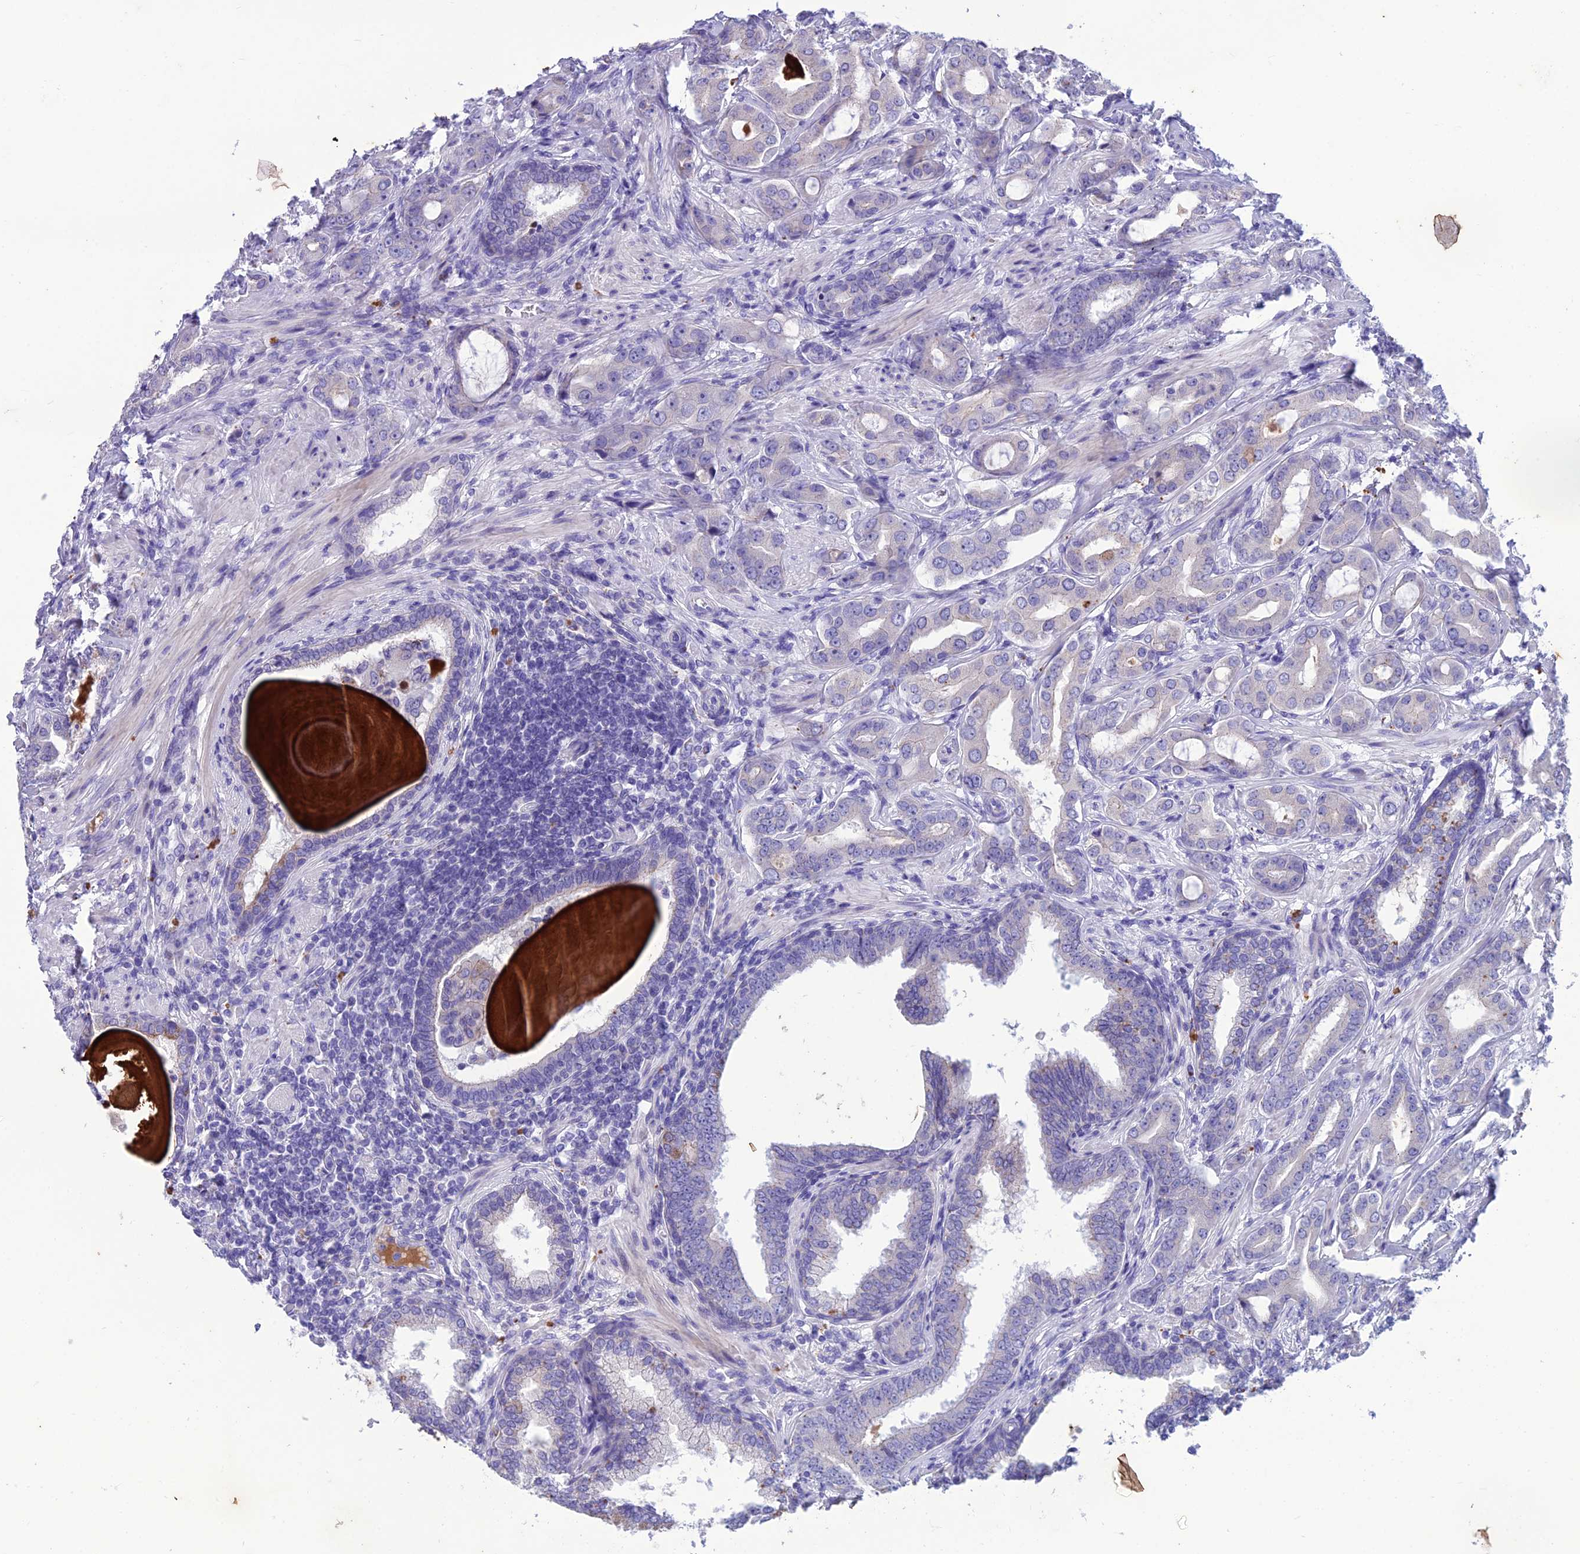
{"staining": {"intensity": "negative", "quantity": "none", "location": "none"}, "tissue": "prostate cancer", "cell_type": "Tumor cells", "image_type": "cancer", "snomed": [{"axis": "morphology", "description": "Adenocarcinoma, Low grade"}, {"axis": "topography", "description": "Prostate"}], "caption": "DAB immunohistochemical staining of human low-grade adenocarcinoma (prostate) reveals no significant staining in tumor cells.", "gene": "IFT172", "patient": {"sex": "male", "age": 57}}